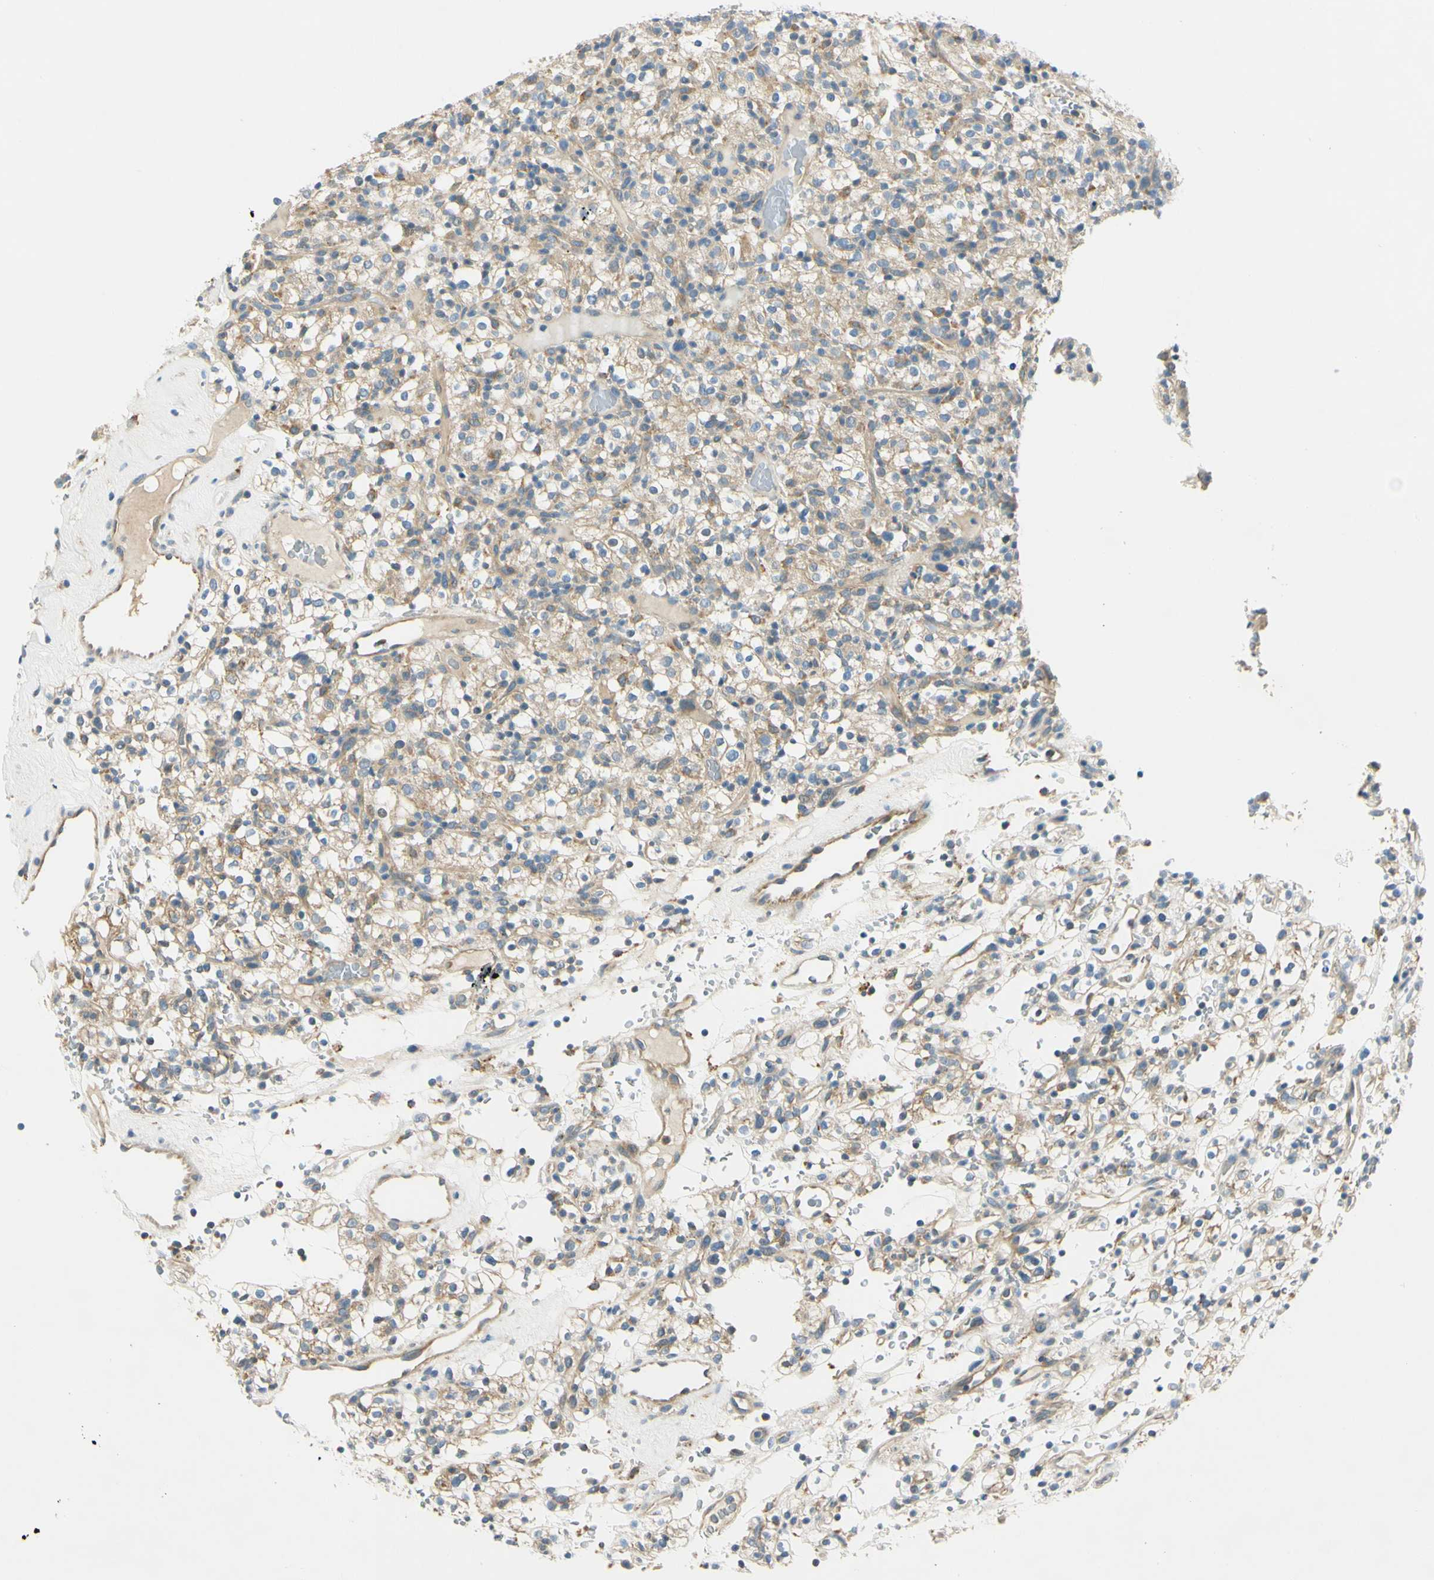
{"staining": {"intensity": "weak", "quantity": ">75%", "location": "cytoplasmic/membranous"}, "tissue": "renal cancer", "cell_type": "Tumor cells", "image_type": "cancer", "snomed": [{"axis": "morphology", "description": "Normal tissue, NOS"}, {"axis": "morphology", "description": "Adenocarcinoma, NOS"}, {"axis": "topography", "description": "Kidney"}], "caption": "An immunohistochemistry (IHC) image of tumor tissue is shown. Protein staining in brown shows weak cytoplasmic/membranous positivity in adenocarcinoma (renal) within tumor cells. Using DAB (3,3'-diaminobenzidine) (brown) and hematoxylin (blue) stains, captured at high magnification using brightfield microscopy.", "gene": "LAMA3", "patient": {"sex": "female", "age": 72}}